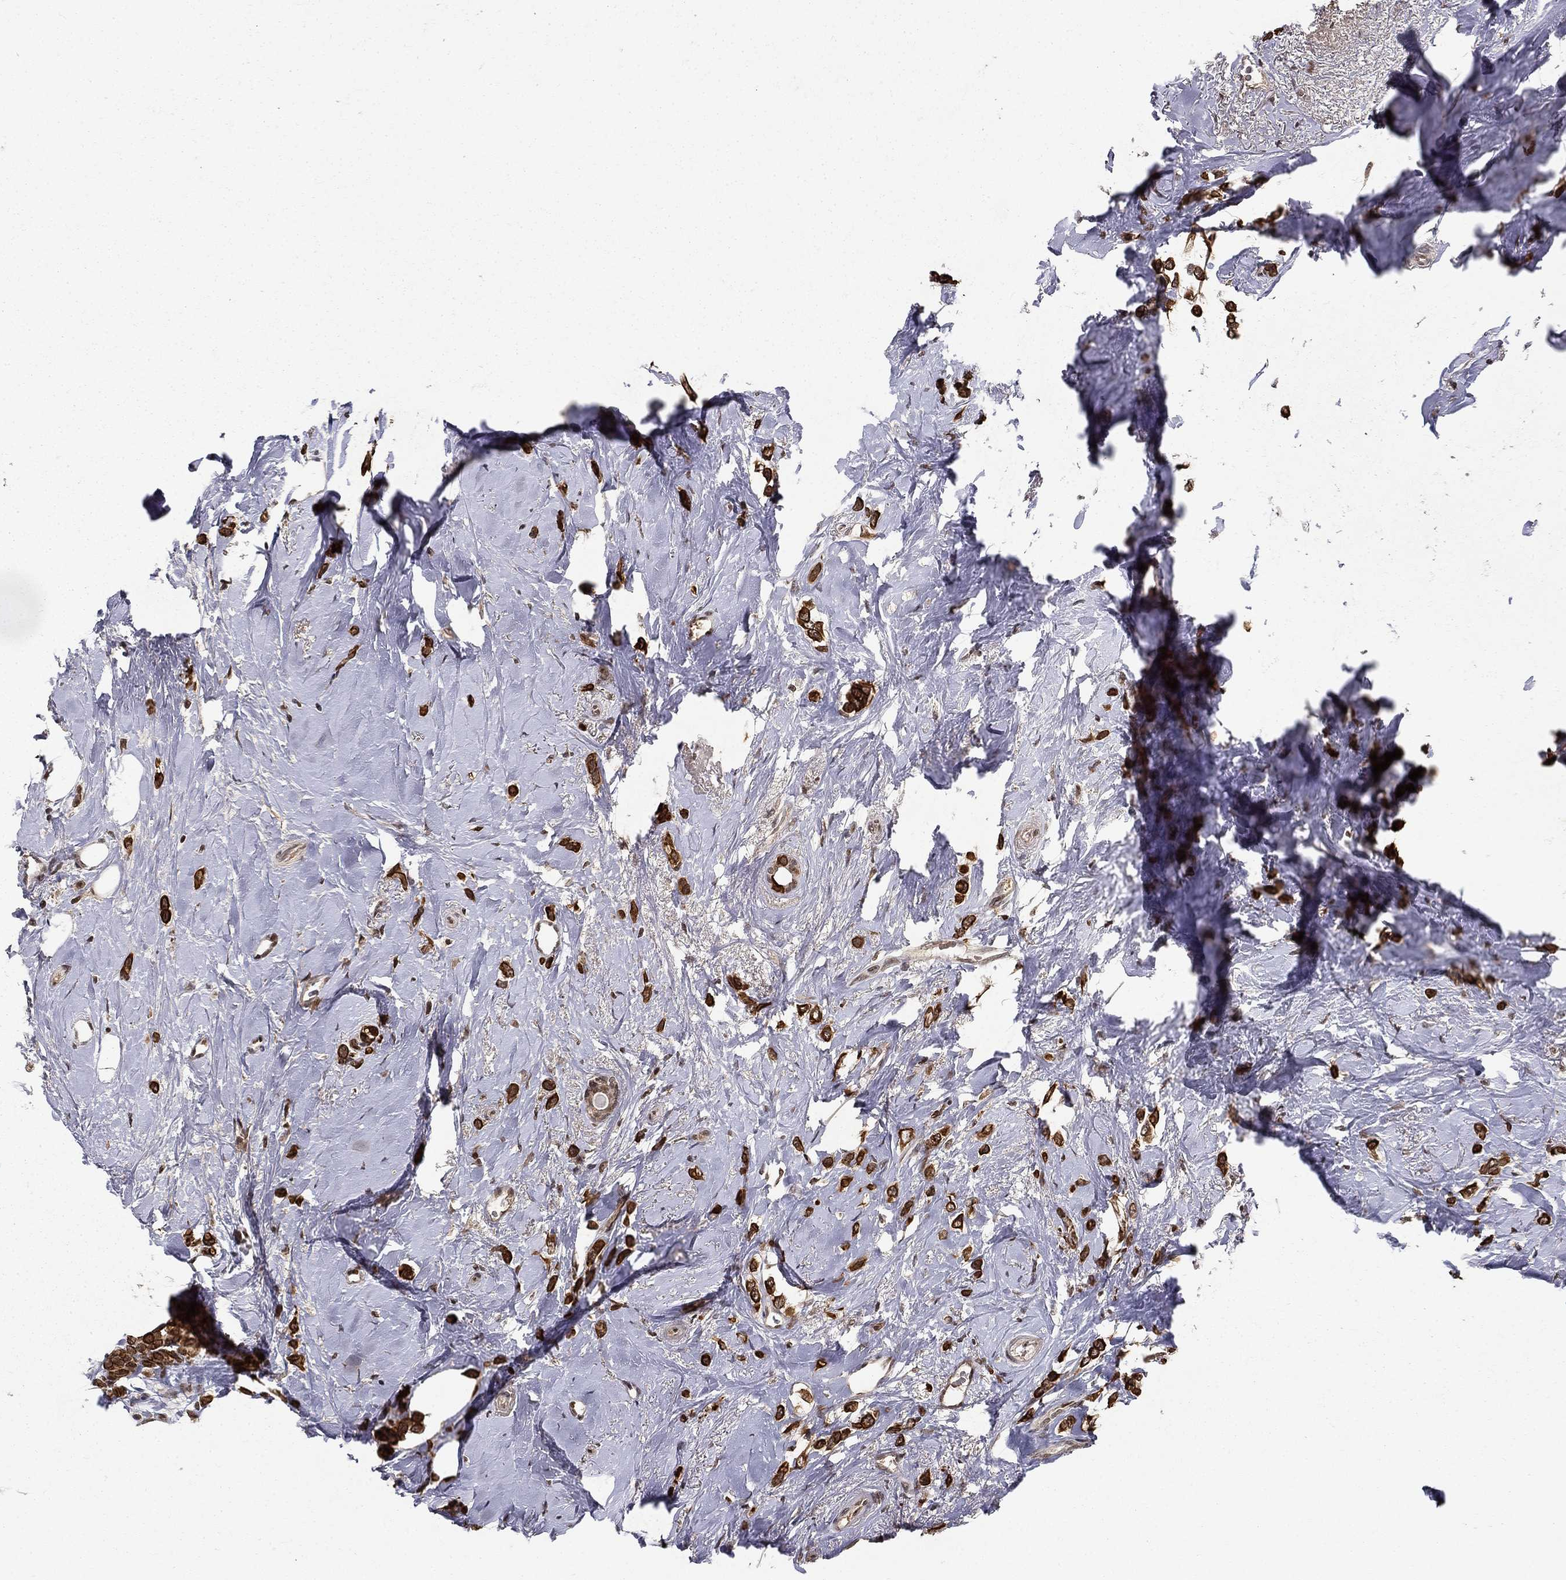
{"staining": {"intensity": "strong", "quantity": ">75%", "location": "cytoplasmic/membranous"}, "tissue": "breast cancer", "cell_type": "Tumor cells", "image_type": "cancer", "snomed": [{"axis": "morphology", "description": "Lobular carcinoma"}, {"axis": "topography", "description": "Breast"}], "caption": "Breast lobular carcinoma stained for a protein (brown) demonstrates strong cytoplasmic/membranous positive staining in approximately >75% of tumor cells.", "gene": "CDCA7L", "patient": {"sex": "female", "age": 66}}